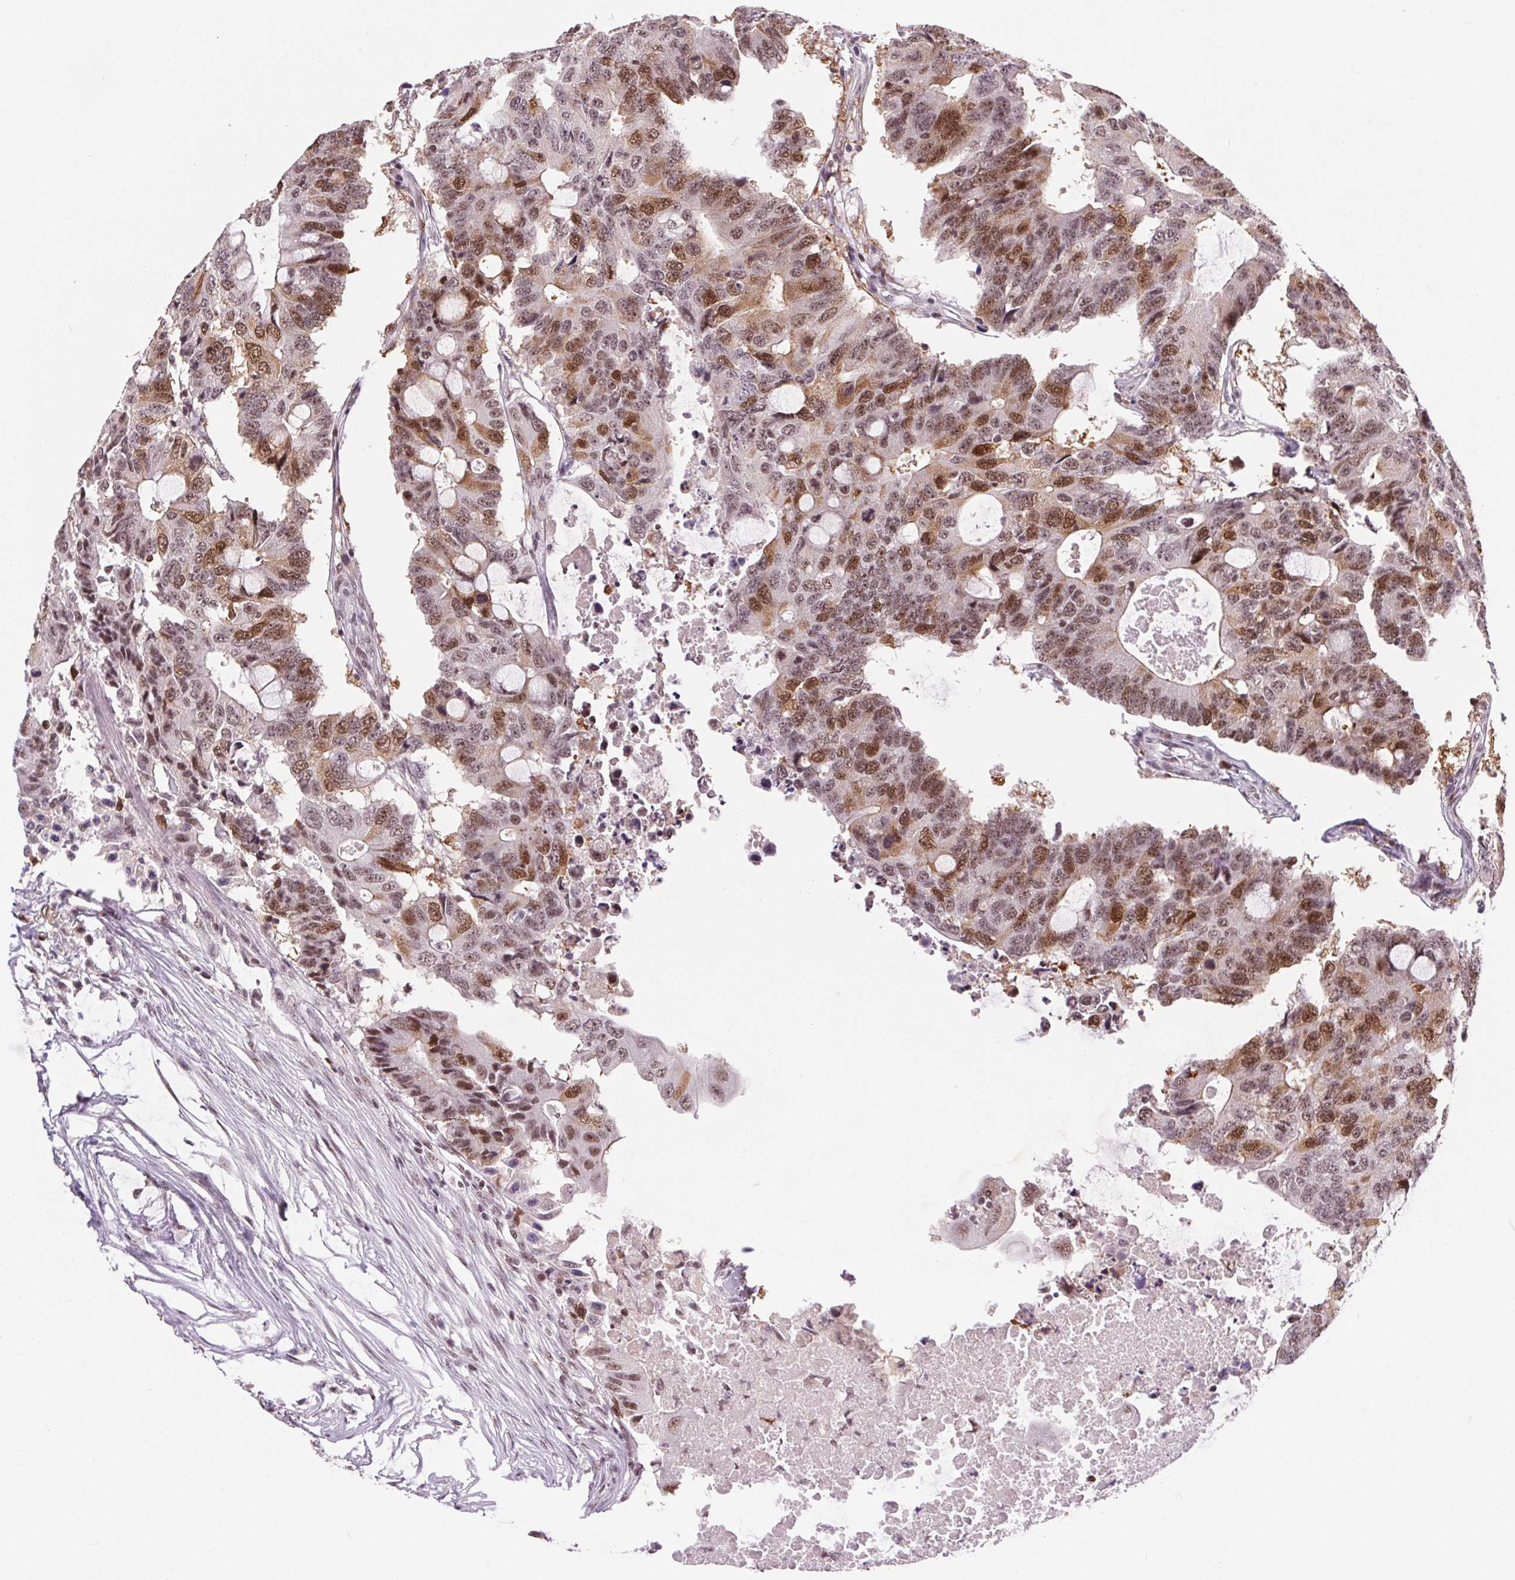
{"staining": {"intensity": "moderate", "quantity": ">75%", "location": "cytoplasmic/membranous,nuclear"}, "tissue": "colorectal cancer", "cell_type": "Tumor cells", "image_type": "cancer", "snomed": [{"axis": "morphology", "description": "Adenocarcinoma, NOS"}, {"axis": "topography", "description": "Colon"}], "caption": "Tumor cells exhibit moderate cytoplasmic/membranous and nuclear positivity in about >75% of cells in colorectal cancer. Nuclei are stained in blue.", "gene": "CD2BP2", "patient": {"sex": "male", "age": 71}}